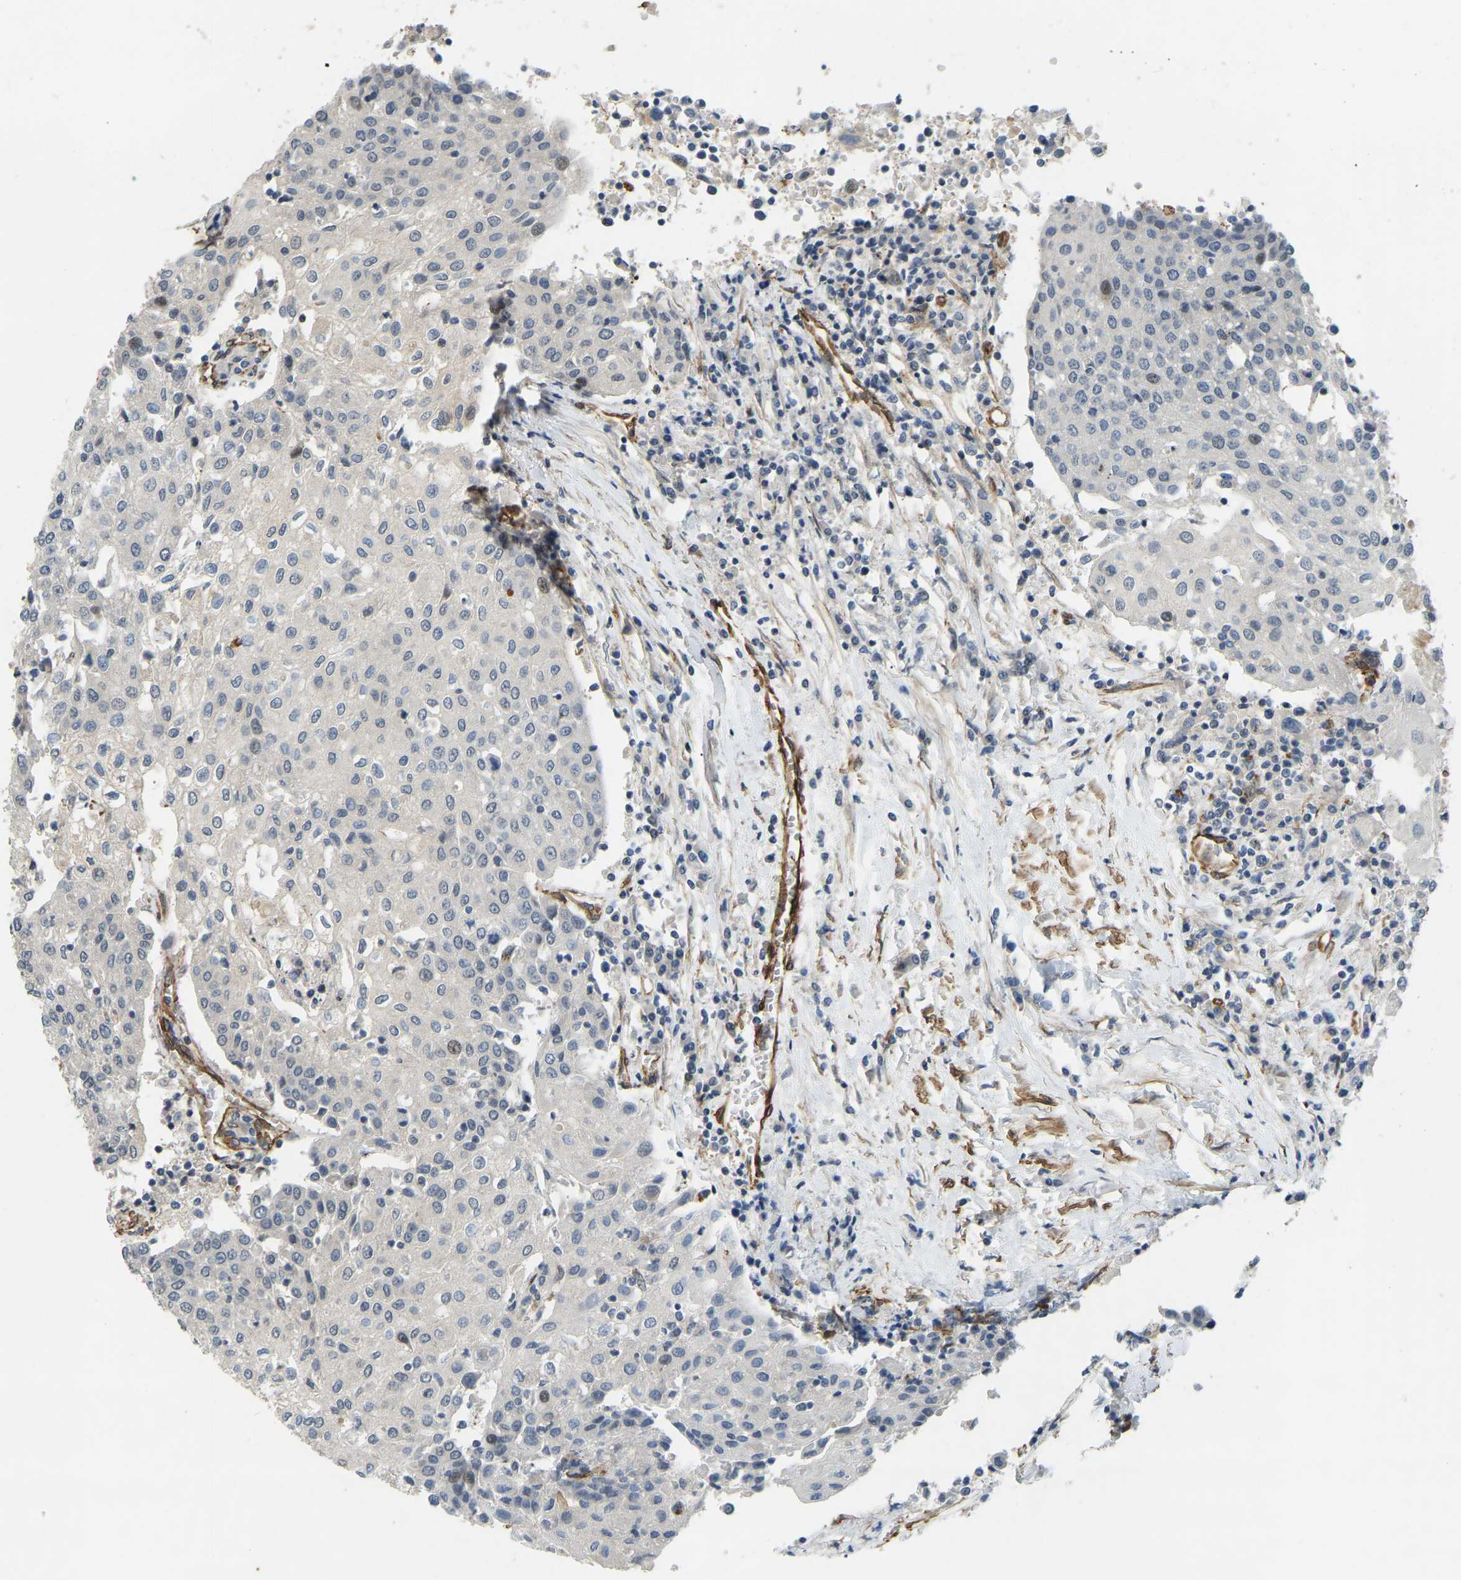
{"staining": {"intensity": "negative", "quantity": "none", "location": "none"}, "tissue": "urothelial cancer", "cell_type": "Tumor cells", "image_type": "cancer", "snomed": [{"axis": "morphology", "description": "Urothelial carcinoma, High grade"}, {"axis": "topography", "description": "Urinary bladder"}], "caption": "Urothelial cancer was stained to show a protein in brown. There is no significant positivity in tumor cells.", "gene": "NMB", "patient": {"sex": "female", "age": 85}}